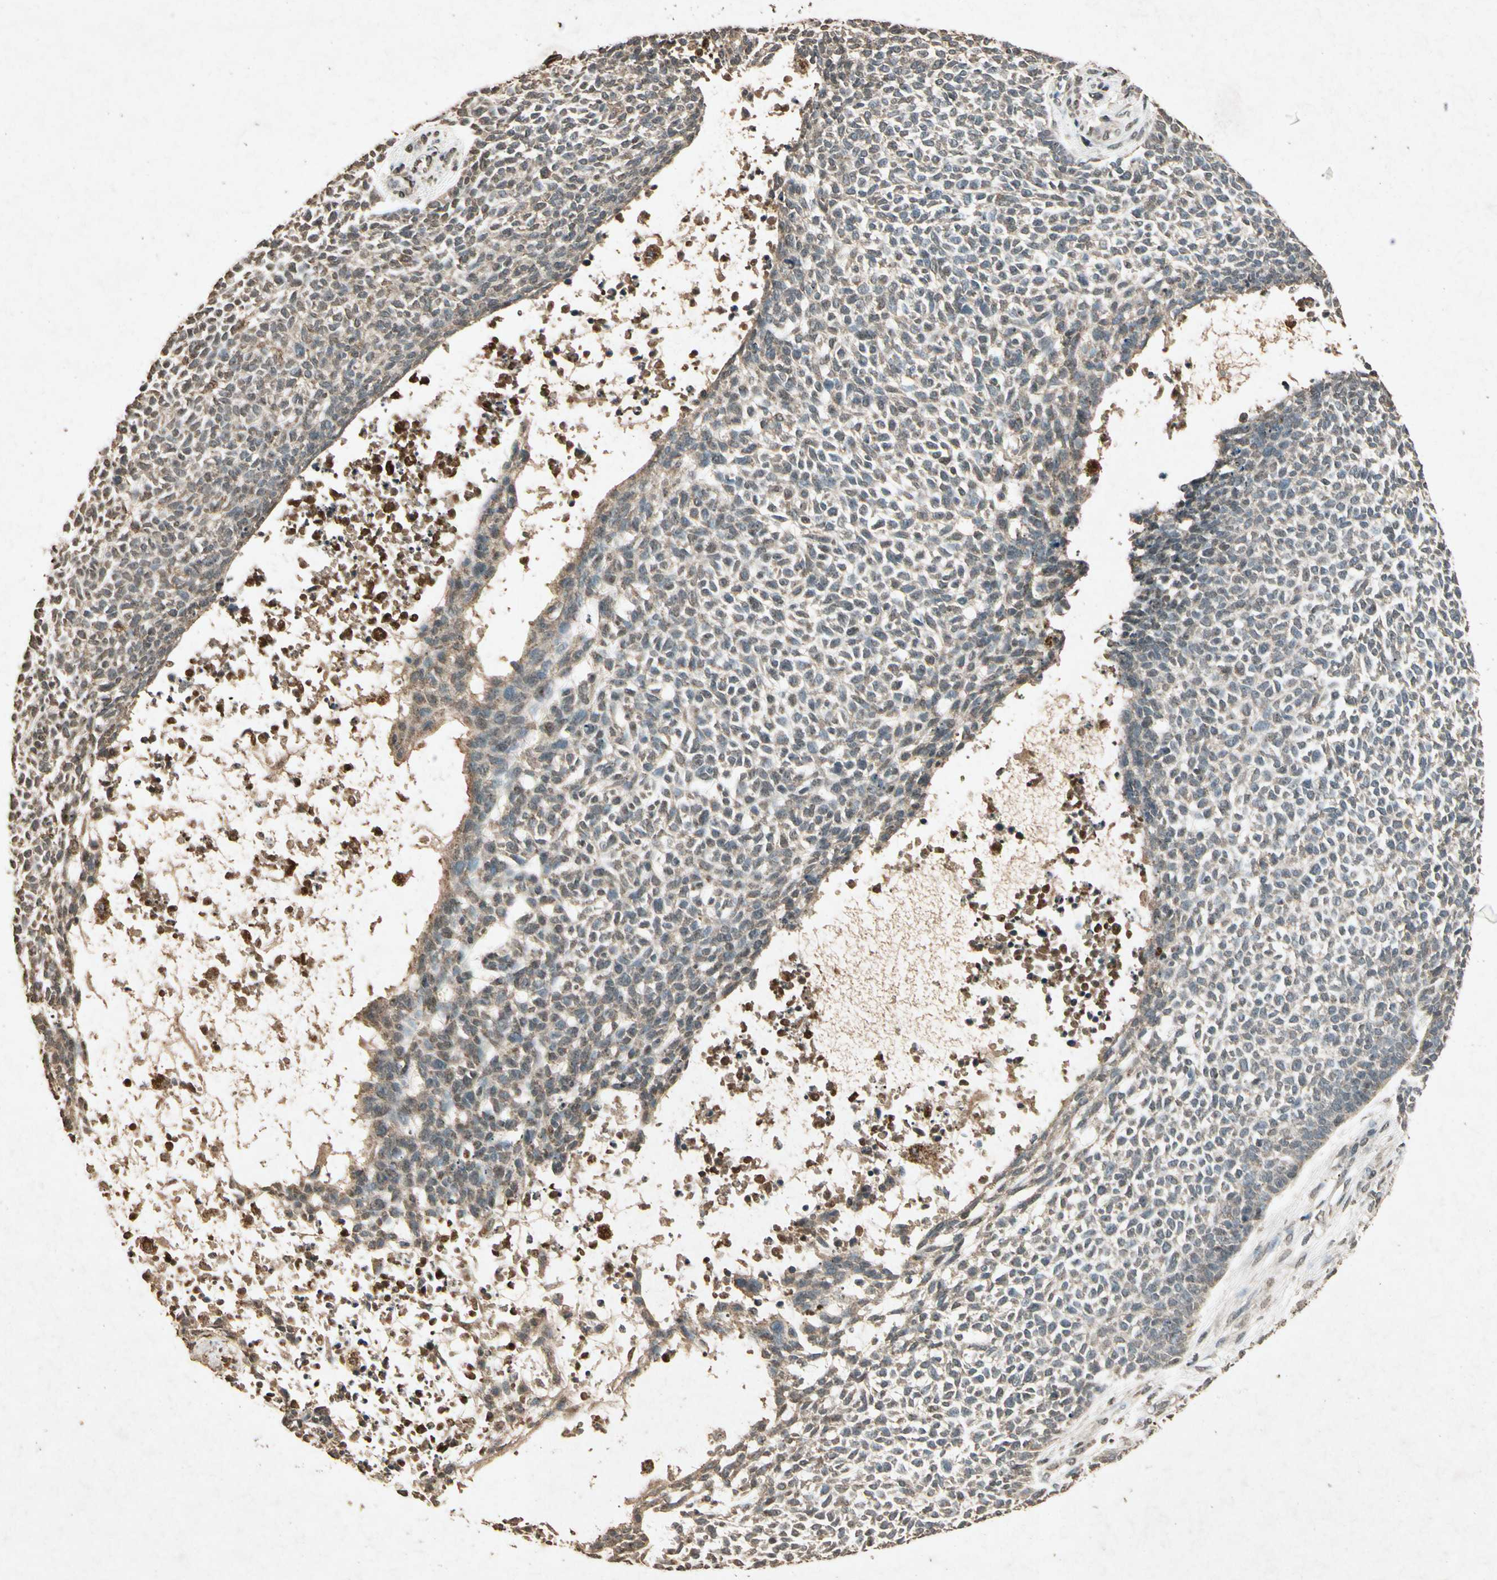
{"staining": {"intensity": "weak", "quantity": "25%-75%", "location": "cytoplasmic/membranous"}, "tissue": "skin cancer", "cell_type": "Tumor cells", "image_type": "cancer", "snomed": [{"axis": "morphology", "description": "Basal cell carcinoma"}, {"axis": "topography", "description": "Skin"}], "caption": "The immunohistochemical stain shows weak cytoplasmic/membranous staining in tumor cells of skin basal cell carcinoma tissue.", "gene": "GC", "patient": {"sex": "female", "age": 84}}